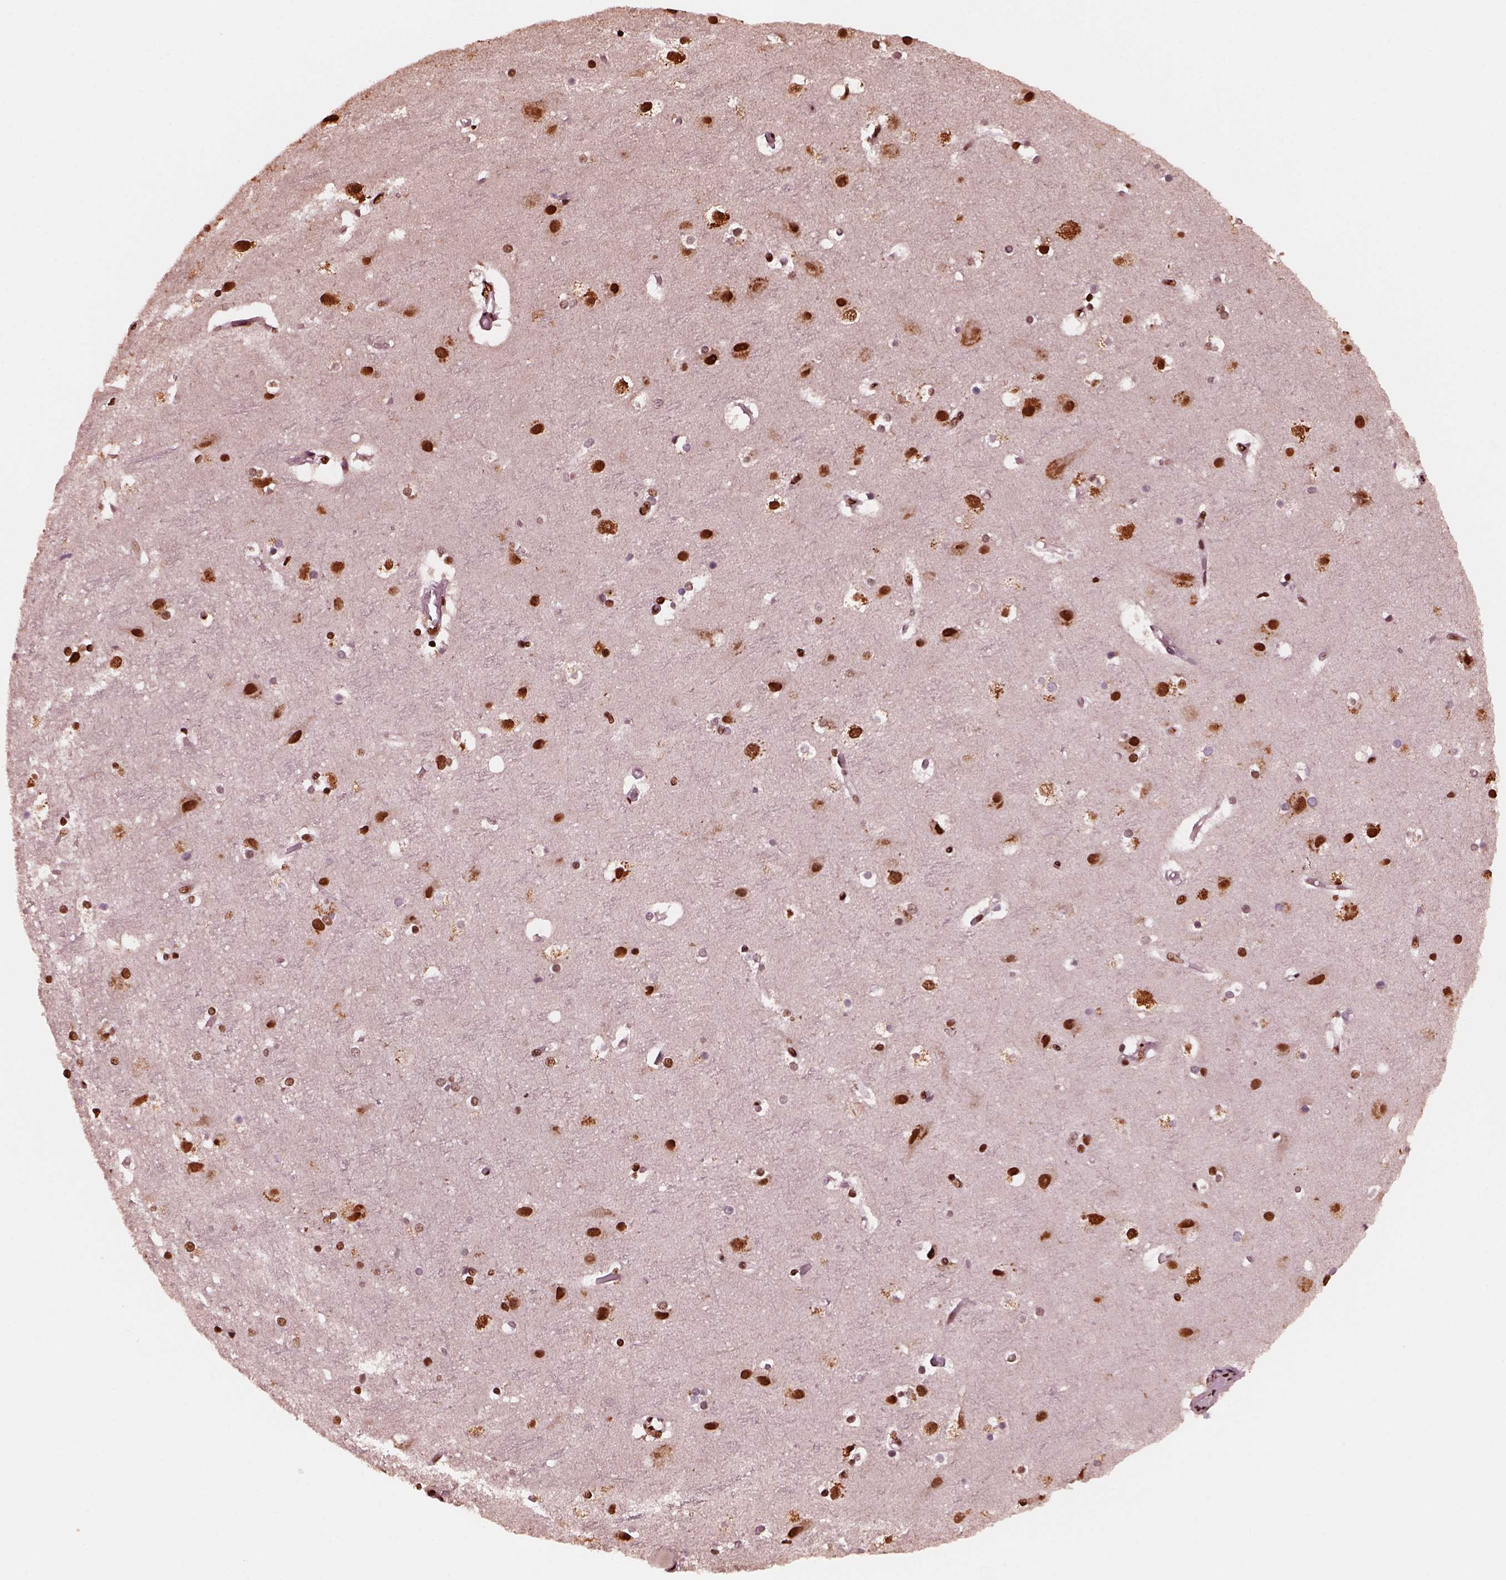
{"staining": {"intensity": "moderate", "quantity": "25%-75%", "location": "nuclear"}, "tissue": "cerebral cortex", "cell_type": "Endothelial cells", "image_type": "normal", "snomed": [{"axis": "morphology", "description": "Normal tissue, NOS"}, {"axis": "topography", "description": "Cerebral cortex"}], "caption": "Brown immunohistochemical staining in benign cerebral cortex demonstrates moderate nuclear staining in about 25%-75% of endothelial cells.", "gene": "NSD1", "patient": {"sex": "female", "age": 52}}